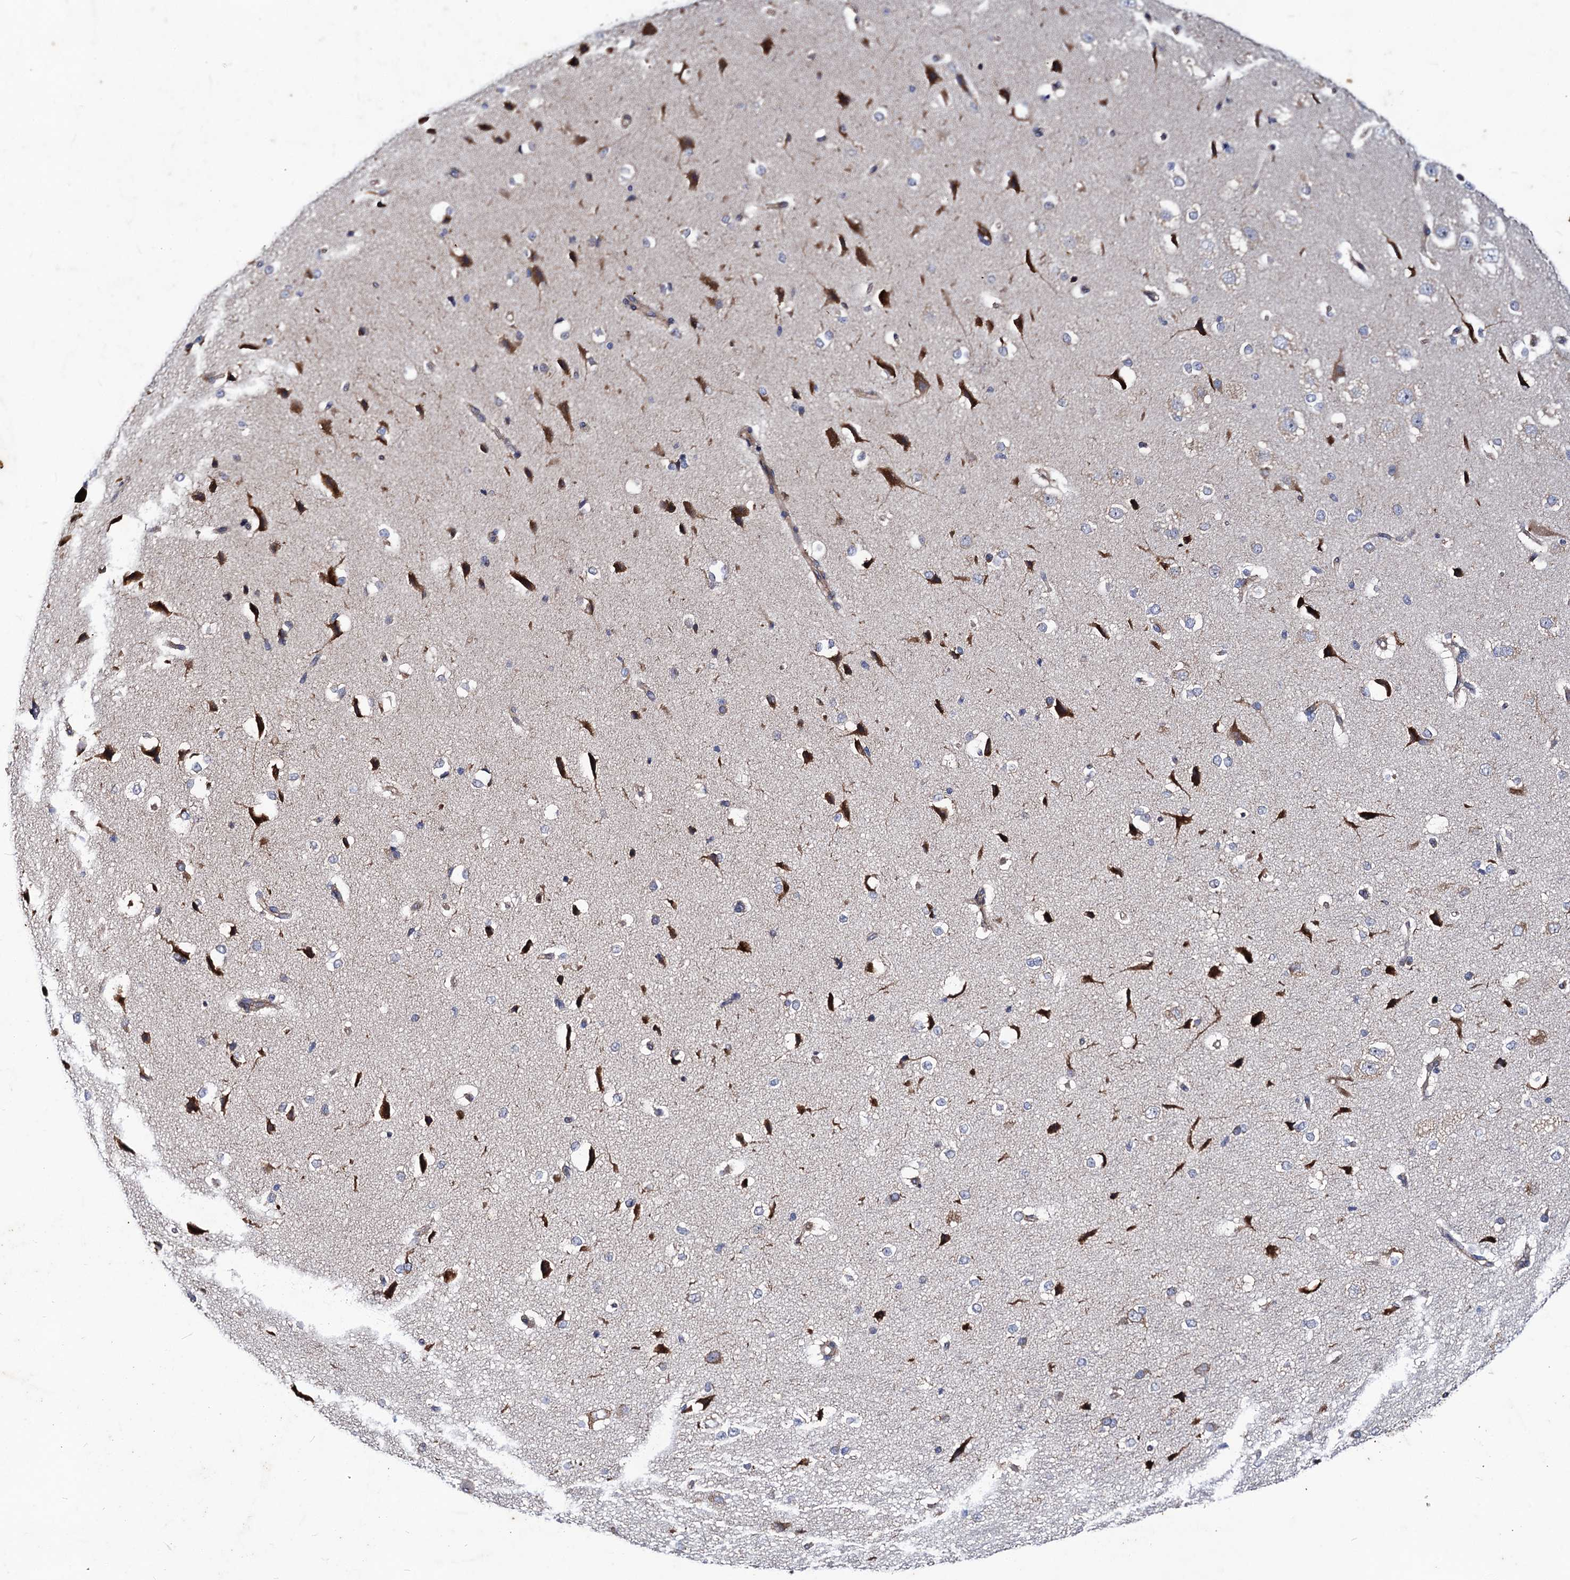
{"staining": {"intensity": "weak", "quantity": ">75%", "location": "cytoplasmic/membranous"}, "tissue": "cerebral cortex", "cell_type": "Endothelial cells", "image_type": "normal", "snomed": [{"axis": "morphology", "description": "Normal tissue, NOS"}, {"axis": "morphology", "description": "Developmental malformation"}, {"axis": "topography", "description": "Cerebral cortex"}], "caption": "The micrograph demonstrates immunohistochemical staining of benign cerebral cortex. There is weak cytoplasmic/membranous expression is present in approximately >75% of endothelial cells.", "gene": "DYDC1", "patient": {"sex": "female", "age": 30}}